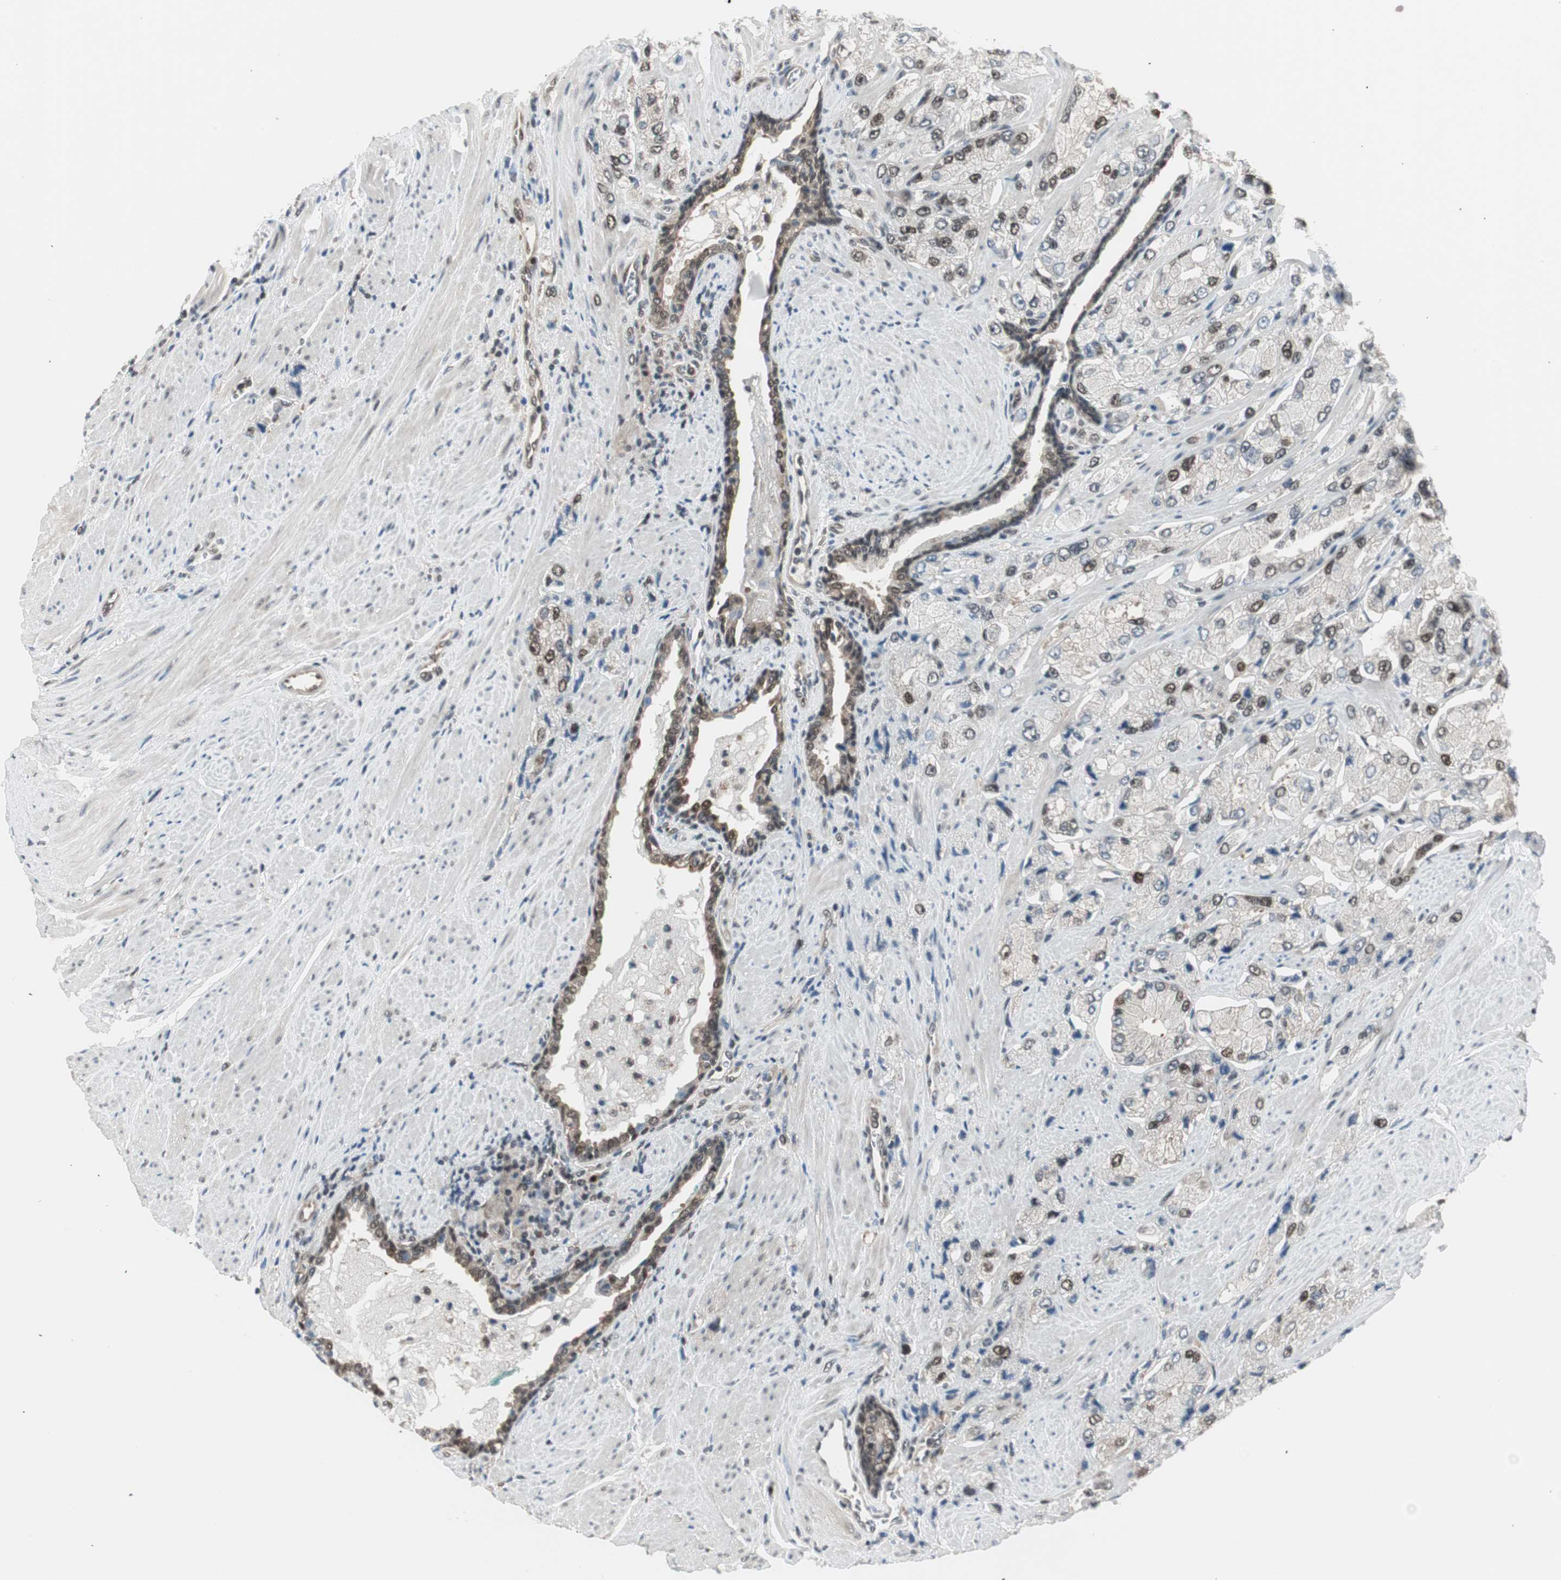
{"staining": {"intensity": "moderate", "quantity": "25%-75%", "location": "nuclear"}, "tissue": "prostate cancer", "cell_type": "Tumor cells", "image_type": "cancer", "snomed": [{"axis": "morphology", "description": "Adenocarcinoma, High grade"}, {"axis": "topography", "description": "Prostate"}], "caption": "Protein analysis of prostate cancer (high-grade adenocarcinoma) tissue displays moderate nuclear expression in approximately 25%-75% of tumor cells. (IHC, brightfield microscopy, high magnification).", "gene": "LONP2", "patient": {"sex": "male", "age": 58}}